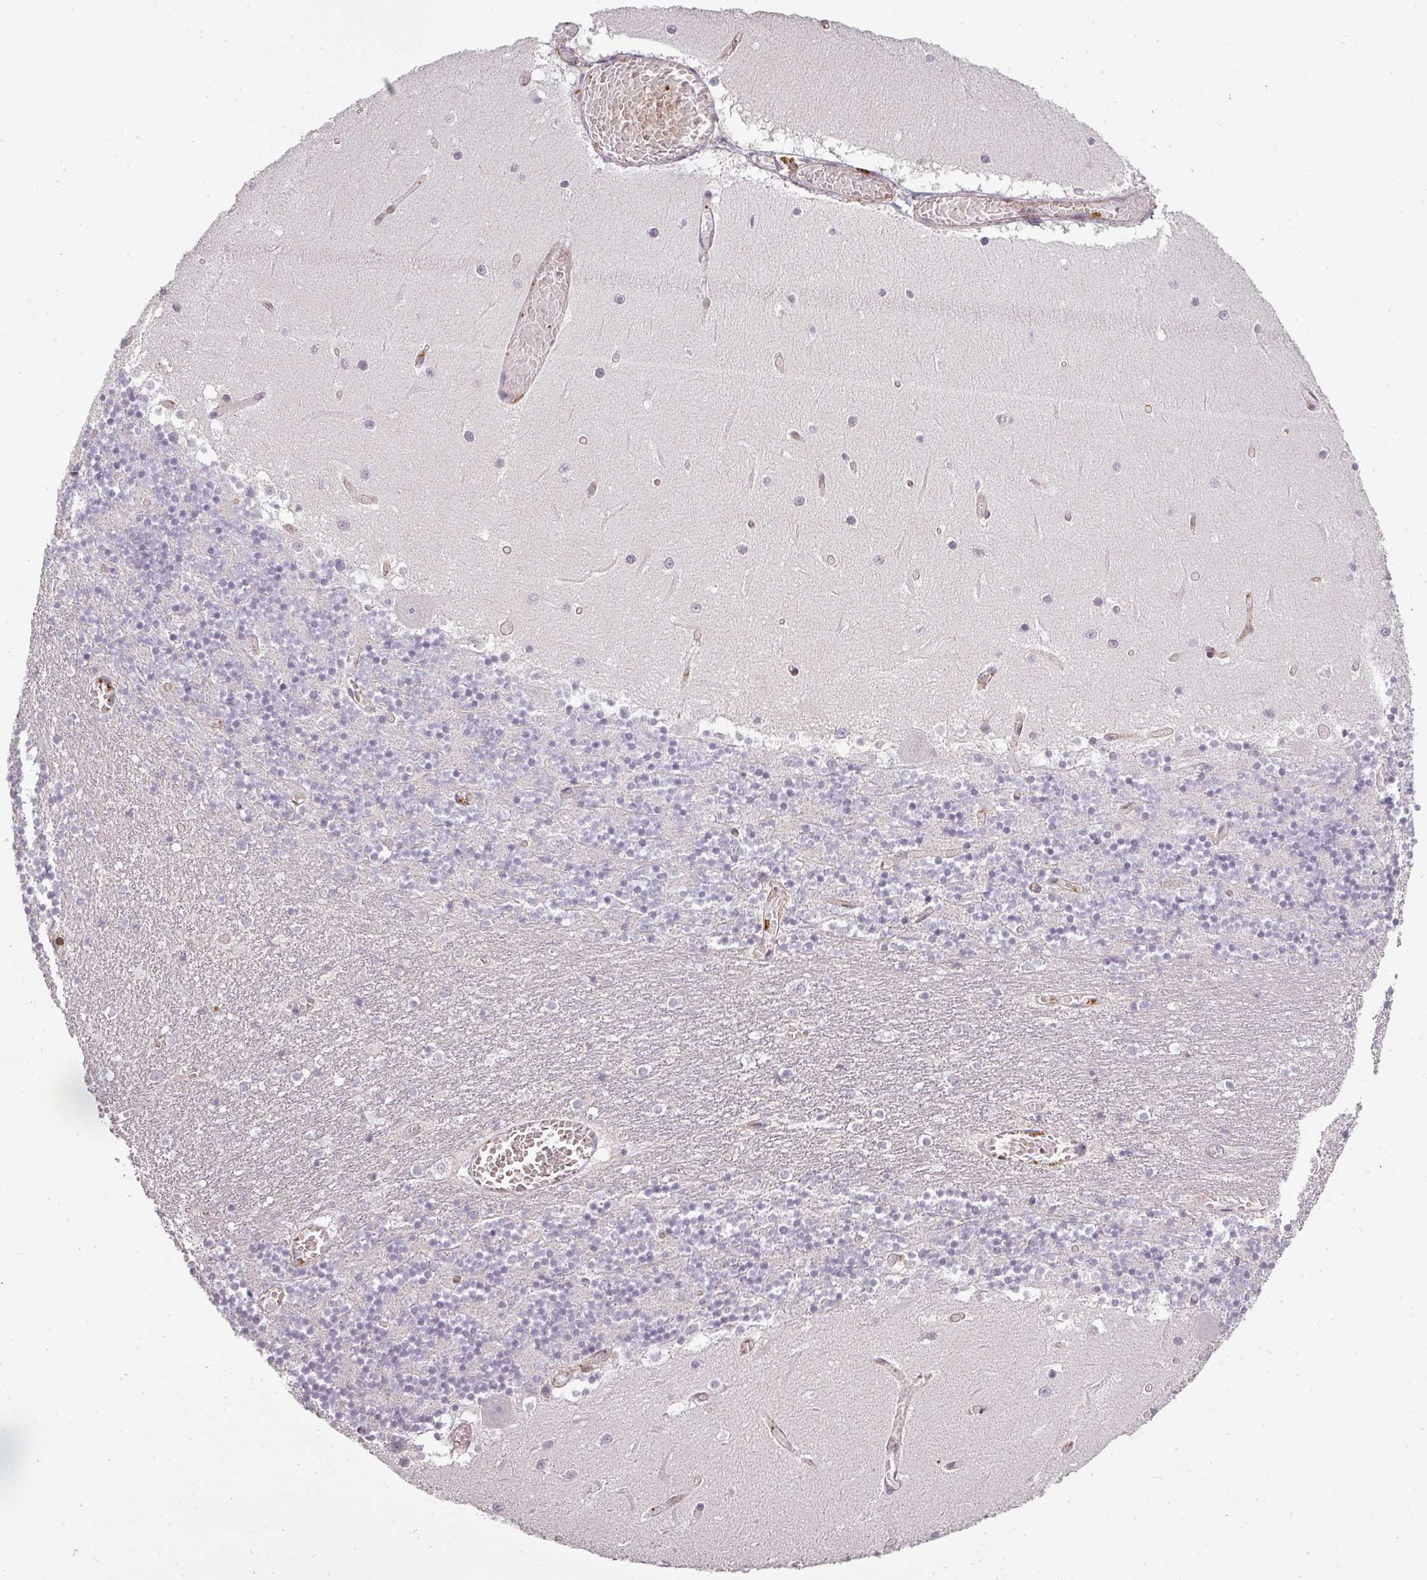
{"staining": {"intensity": "negative", "quantity": "none", "location": "none"}, "tissue": "cerebellum", "cell_type": "Cells in granular layer", "image_type": "normal", "snomed": [{"axis": "morphology", "description": "Normal tissue, NOS"}, {"axis": "topography", "description": "Cerebellum"}], "caption": "Unremarkable cerebellum was stained to show a protein in brown. There is no significant positivity in cells in granular layer.", "gene": "CLIC1", "patient": {"sex": "female", "age": 28}}